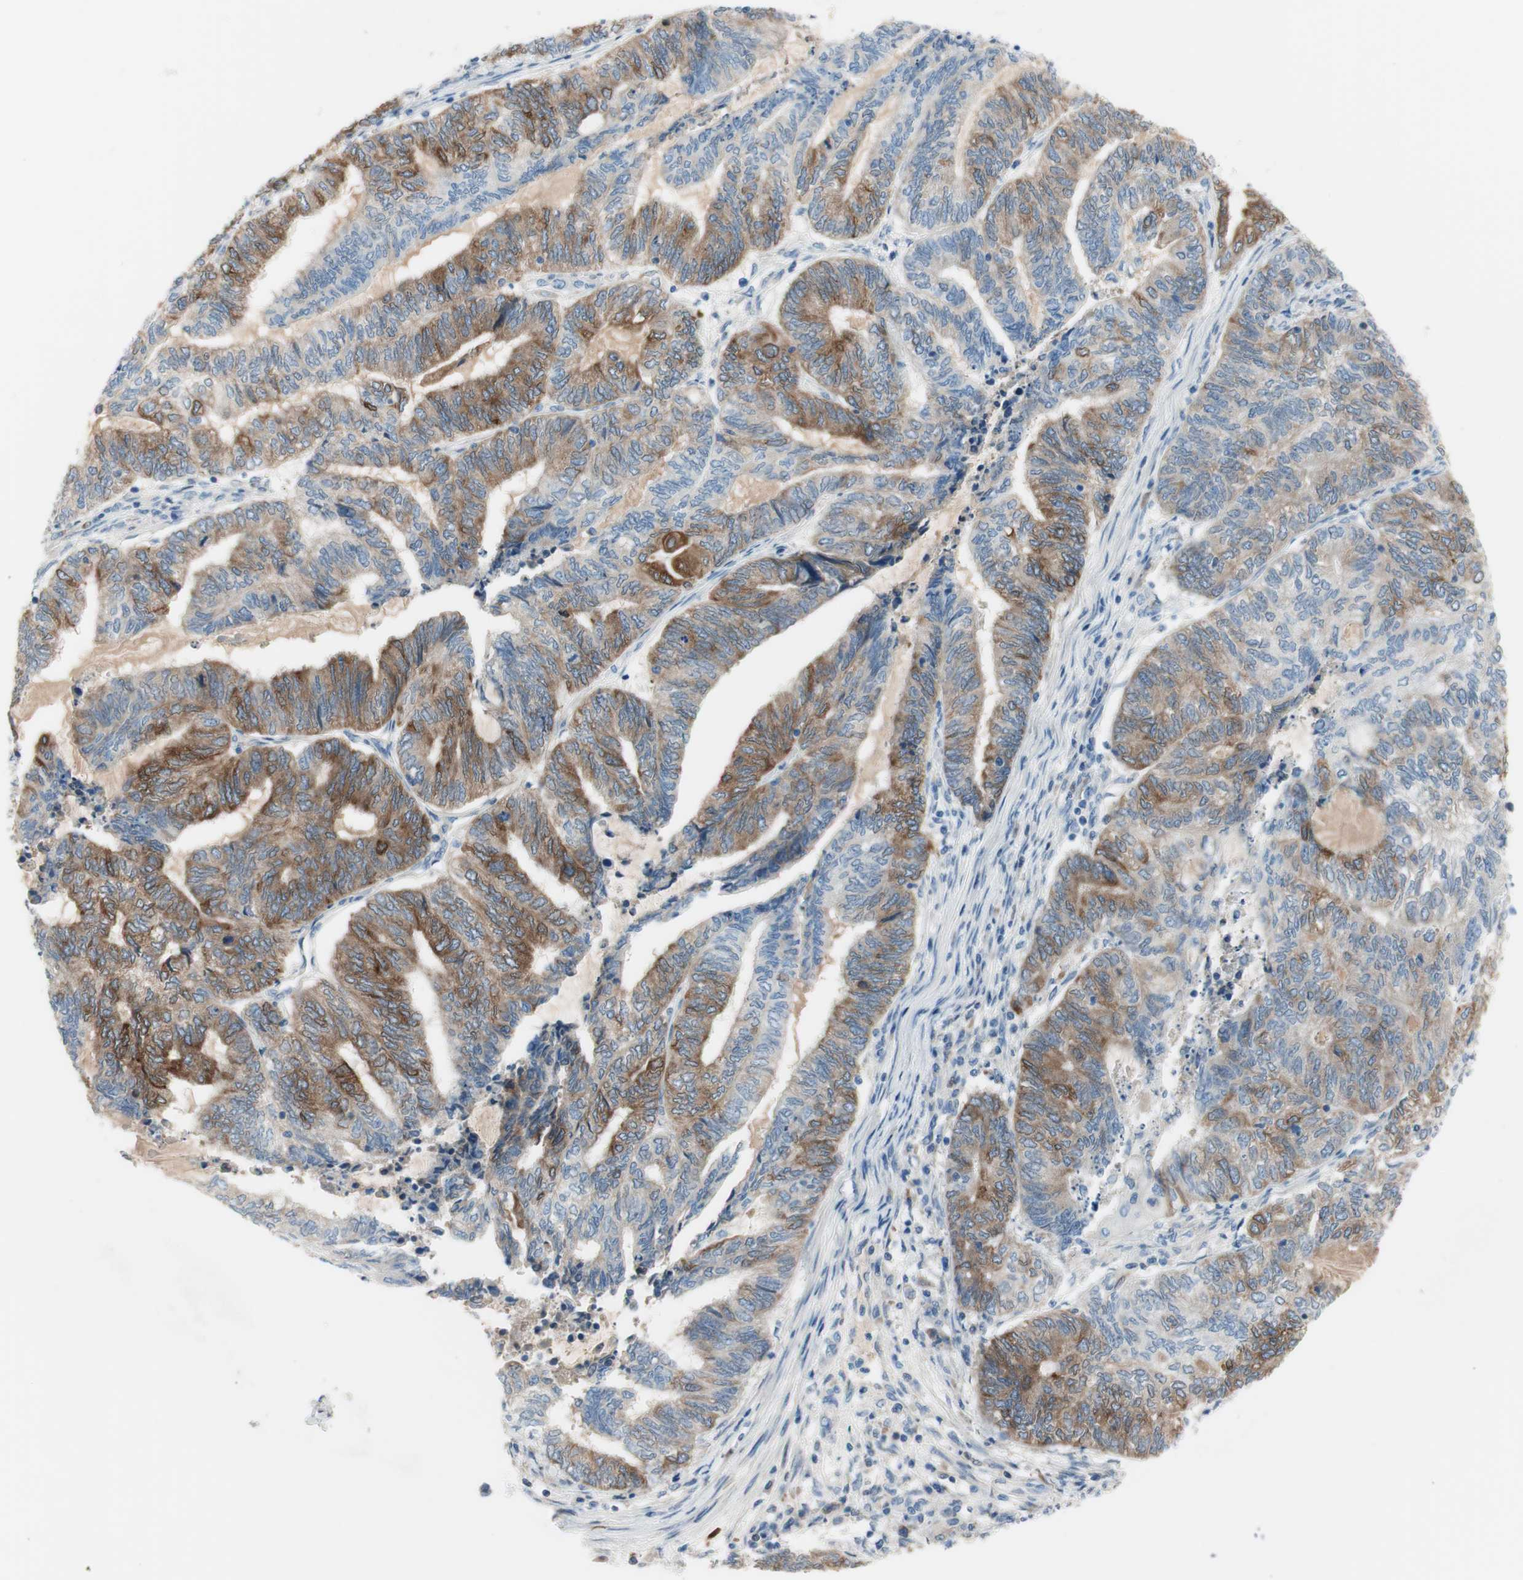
{"staining": {"intensity": "moderate", "quantity": ">75%", "location": "cytoplasmic/membranous"}, "tissue": "endometrial cancer", "cell_type": "Tumor cells", "image_type": "cancer", "snomed": [{"axis": "morphology", "description": "Adenocarcinoma, NOS"}, {"axis": "topography", "description": "Uterus"}, {"axis": "topography", "description": "Endometrium"}], "caption": "Immunohistochemical staining of human endometrial cancer demonstrates moderate cytoplasmic/membranous protein positivity in approximately >75% of tumor cells.", "gene": "FDFT1", "patient": {"sex": "female", "age": 70}}